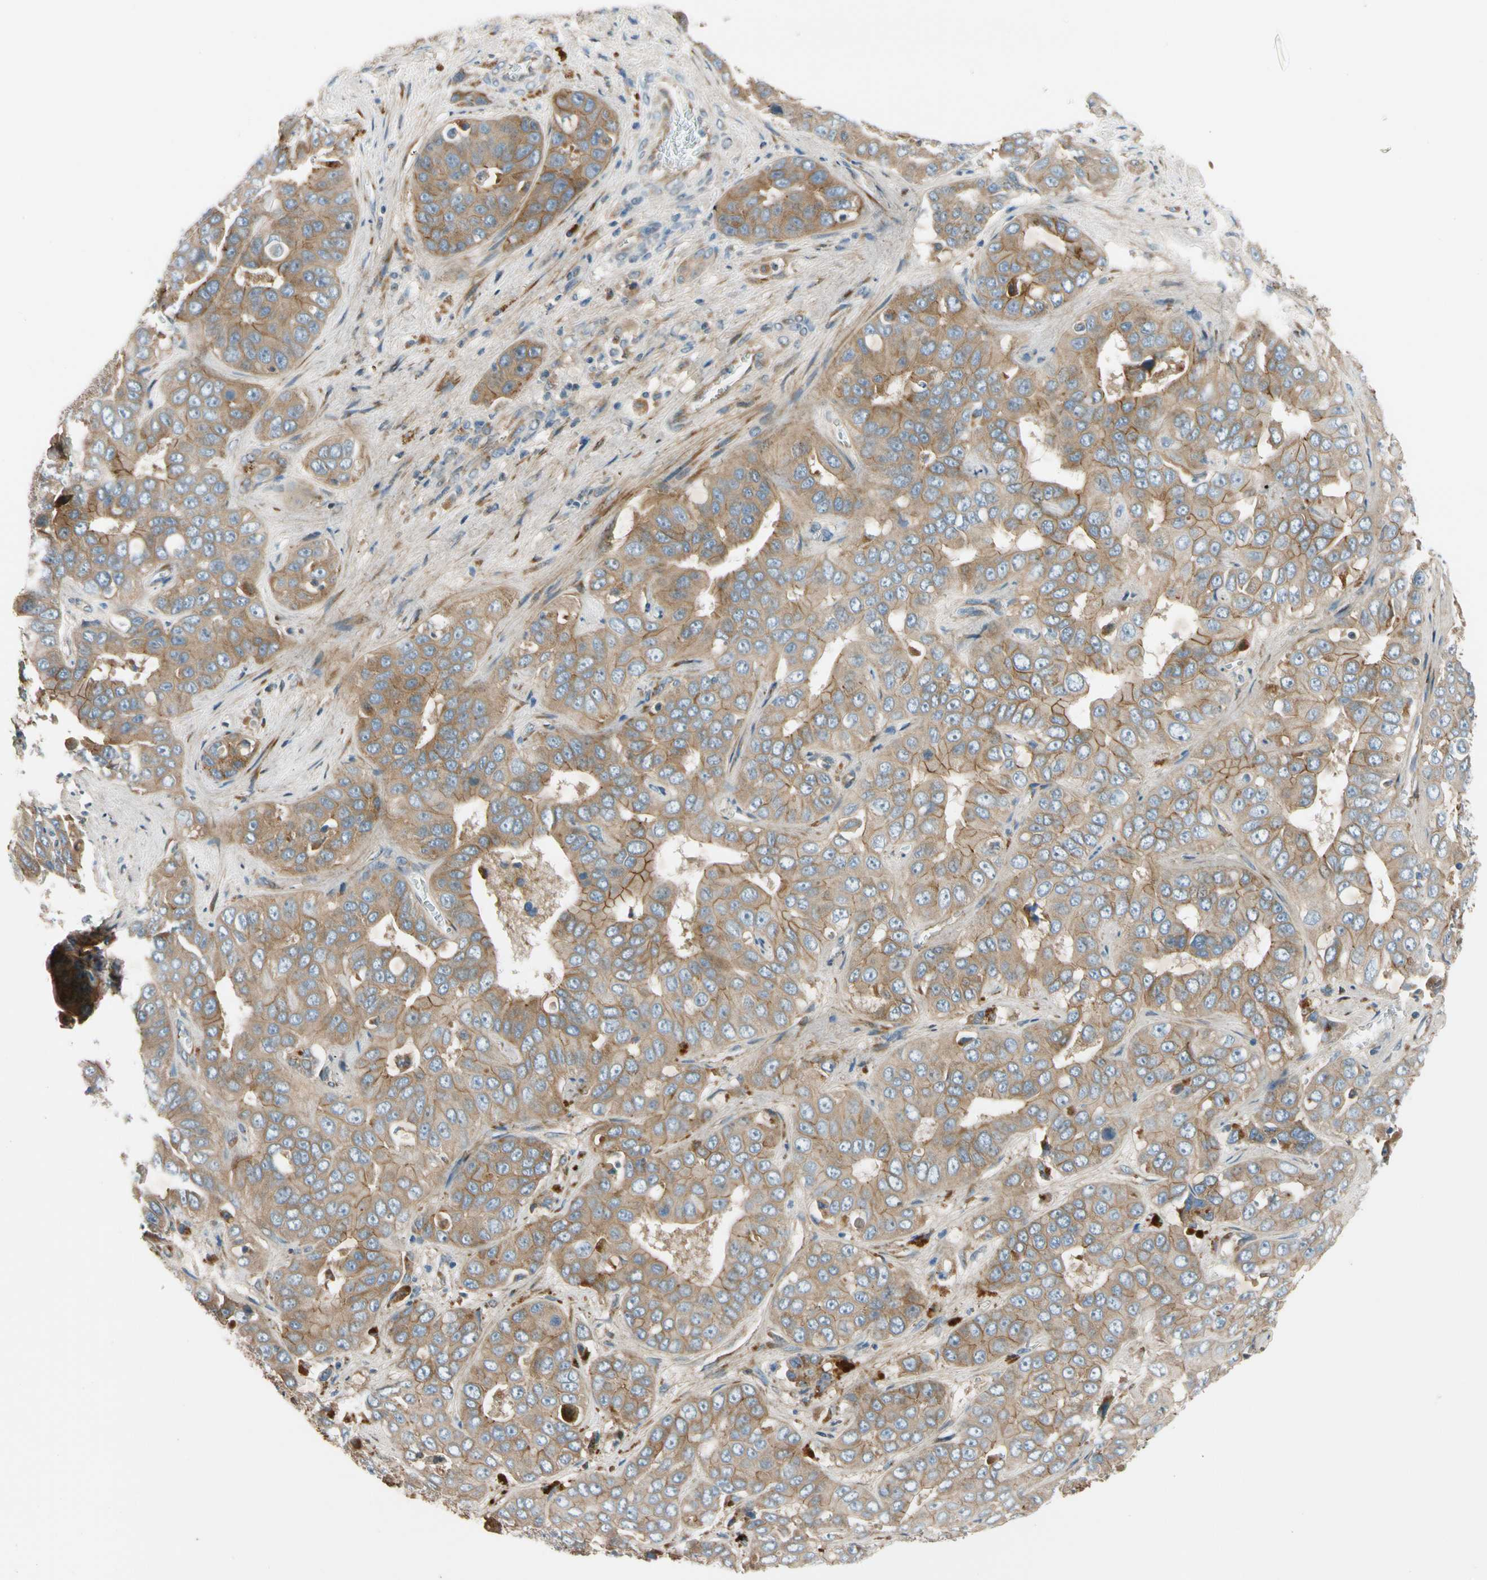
{"staining": {"intensity": "moderate", "quantity": ">75%", "location": "cytoplasmic/membranous"}, "tissue": "liver cancer", "cell_type": "Tumor cells", "image_type": "cancer", "snomed": [{"axis": "morphology", "description": "Cholangiocarcinoma"}, {"axis": "topography", "description": "Liver"}], "caption": "Approximately >75% of tumor cells in liver cholangiocarcinoma exhibit moderate cytoplasmic/membranous protein staining as visualized by brown immunohistochemical staining.", "gene": "MST1R", "patient": {"sex": "female", "age": 52}}